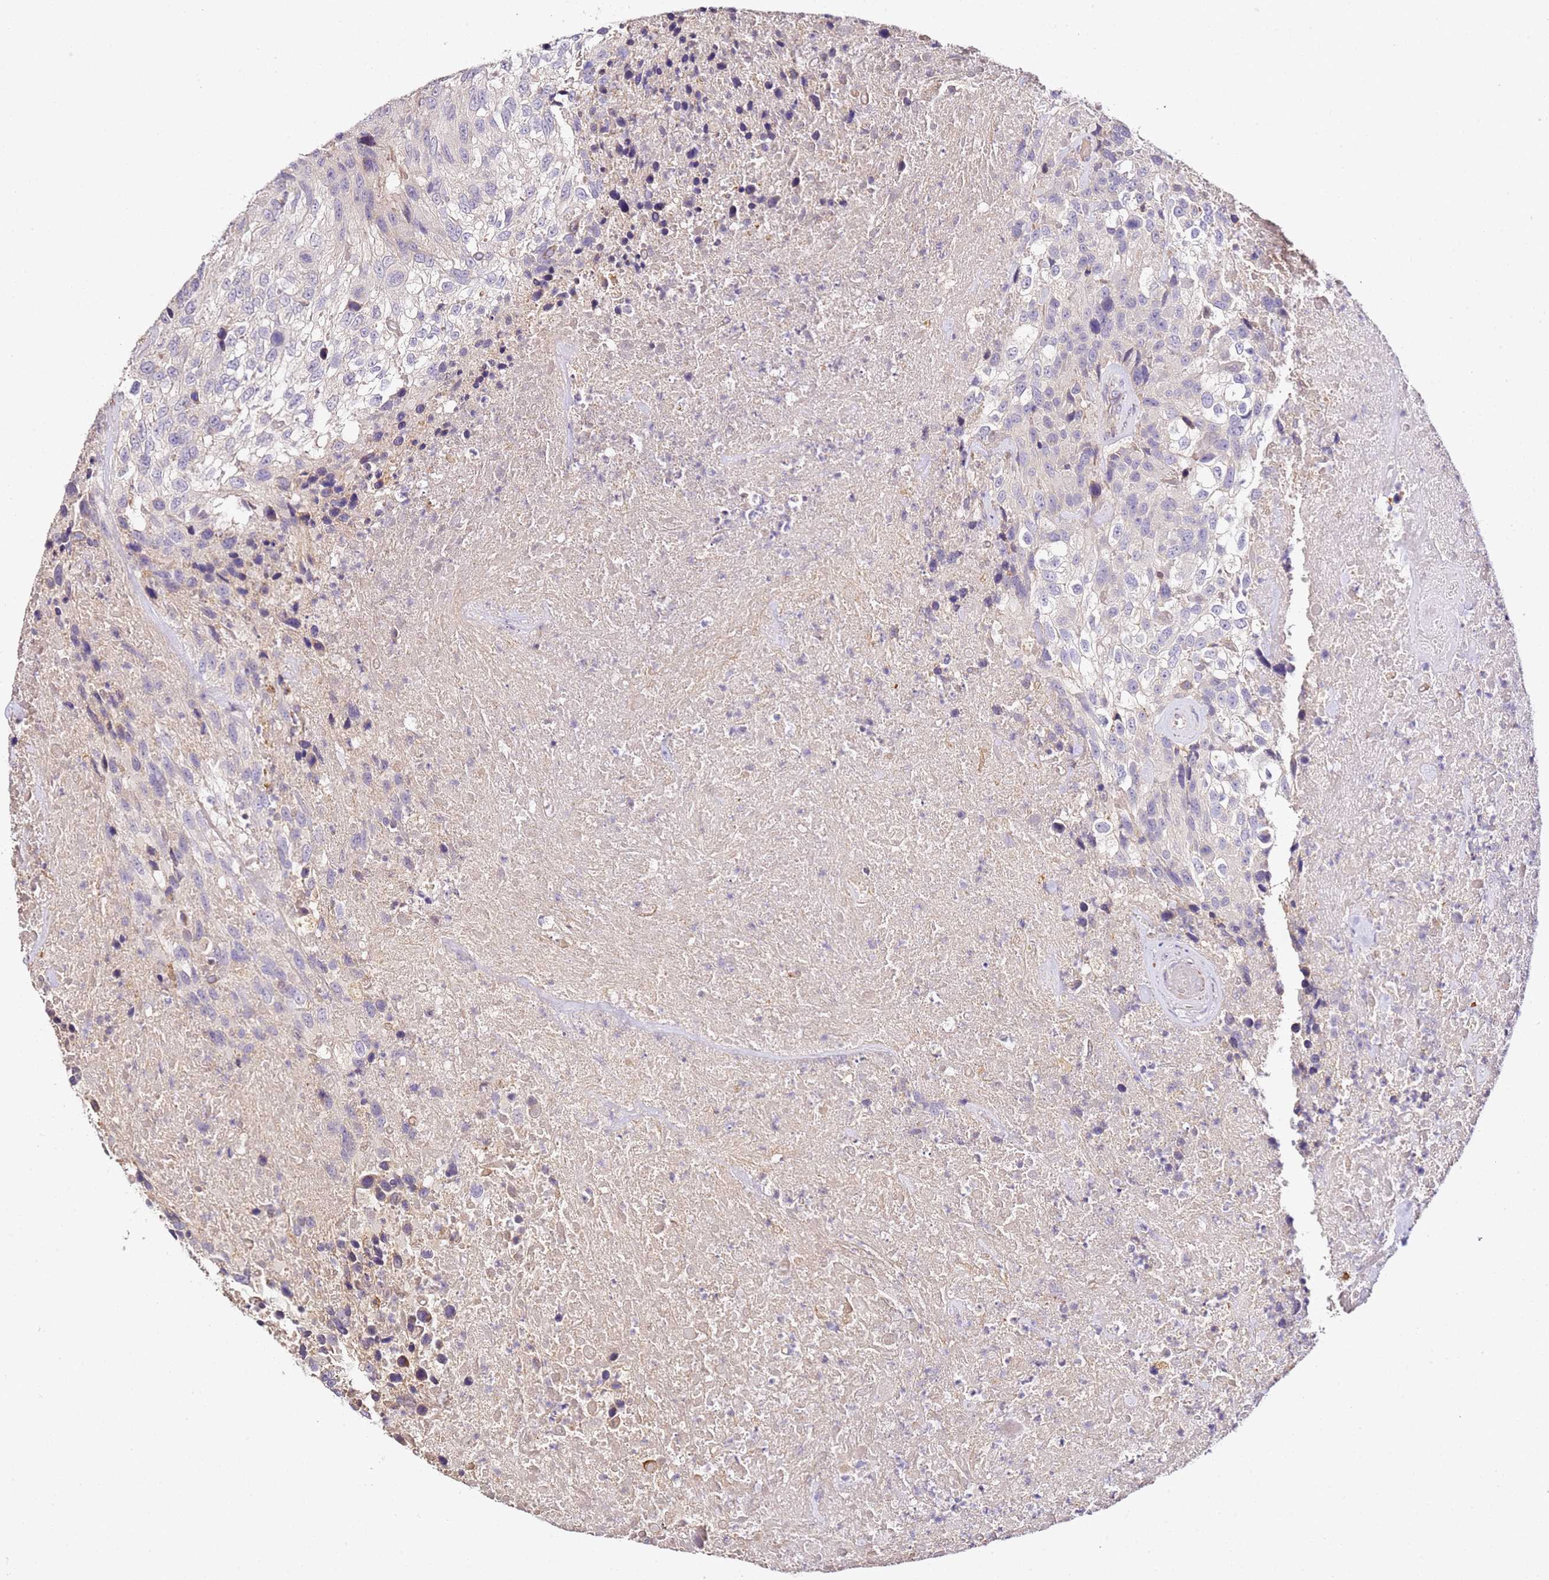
{"staining": {"intensity": "negative", "quantity": "none", "location": "none"}, "tissue": "urothelial cancer", "cell_type": "Tumor cells", "image_type": "cancer", "snomed": [{"axis": "morphology", "description": "Urothelial carcinoma, High grade"}, {"axis": "topography", "description": "Urinary bladder"}], "caption": "Immunohistochemistry micrograph of neoplastic tissue: urothelial cancer stained with DAB (3,3'-diaminobenzidine) exhibits no significant protein expression in tumor cells.", "gene": "OR2B11", "patient": {"sex": "female", "age": 70}}